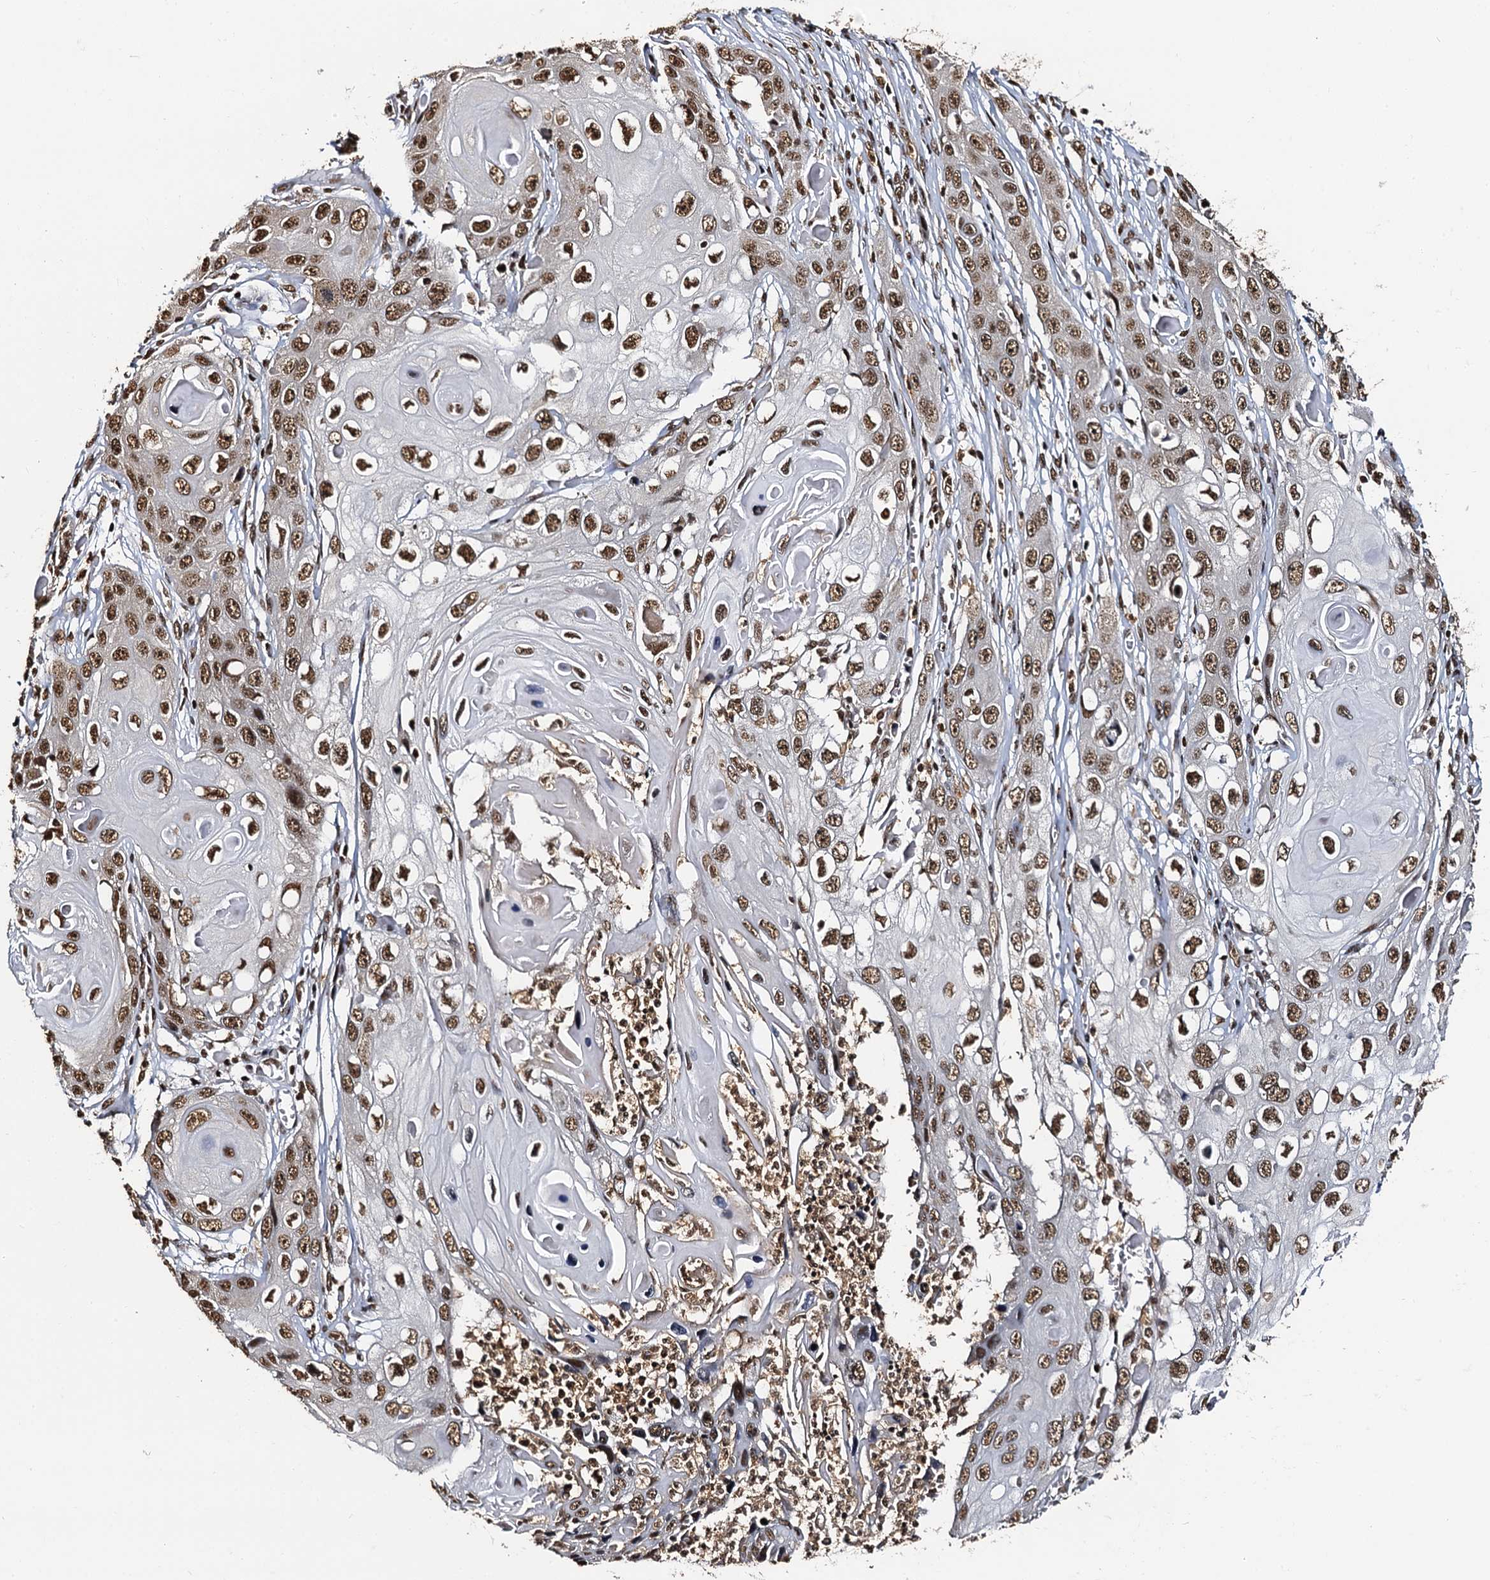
{"staining": {"intensity": "moderate", "quantity": ">75%", "location": "nuclear"}, "tissue": "skin cancer", "cell_type": "Tumor cells", "image_type": "cancer", "snomed": [{"axis": "morphology", "description": "Squamous cell carcinoma, NOS"}, {"axis": "topography", "description": "Skin"}], "caption": "A photomicrograph of skin cancer stained for a protein exhibits moderate nuclear brown staining in tumor cells.", "gene": "SNRPD2", "patient": {"sex": "male", "age": 55}}